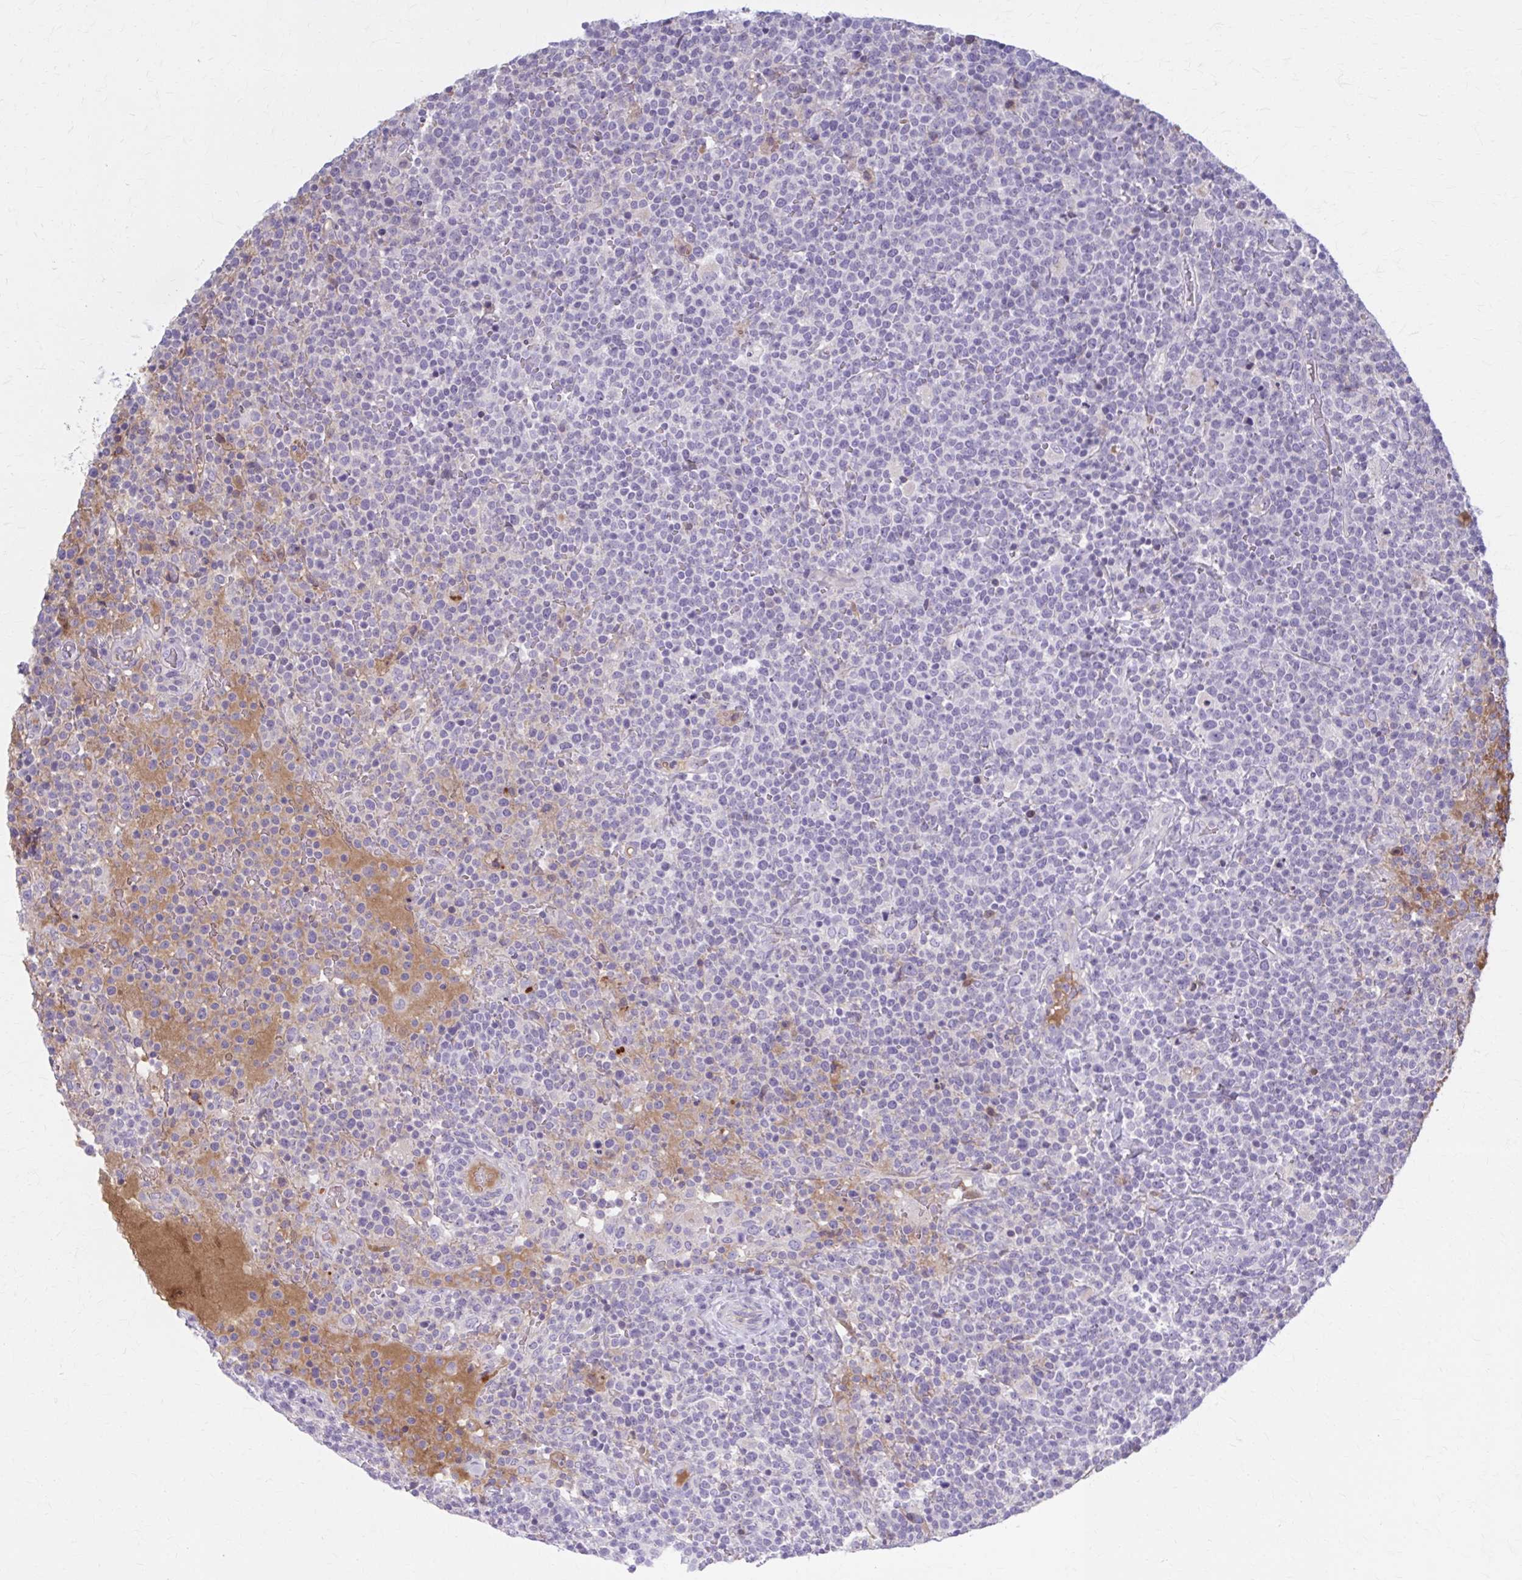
{"staining": {"intensity": "negative", "quantity": "none", "location": "none"}, "tissue": "lymphoma", "cell_type": "Tumor cells", "image_type": "cancer", "snomed": [{"axis": "morphology", "description": "Malignant lymphoma, non-Hodgkin's type, High grade"}, {"axis": "topography", "description": "Lymph node"}], "caption": "A histopathology image of high-grade malignant lymphoma, non-Hodgkin's type stained for a protein reveals no brown staining in tumor cells.", "gene": "SERPIND1", "patient": {"sex": "male", "age": 61}}